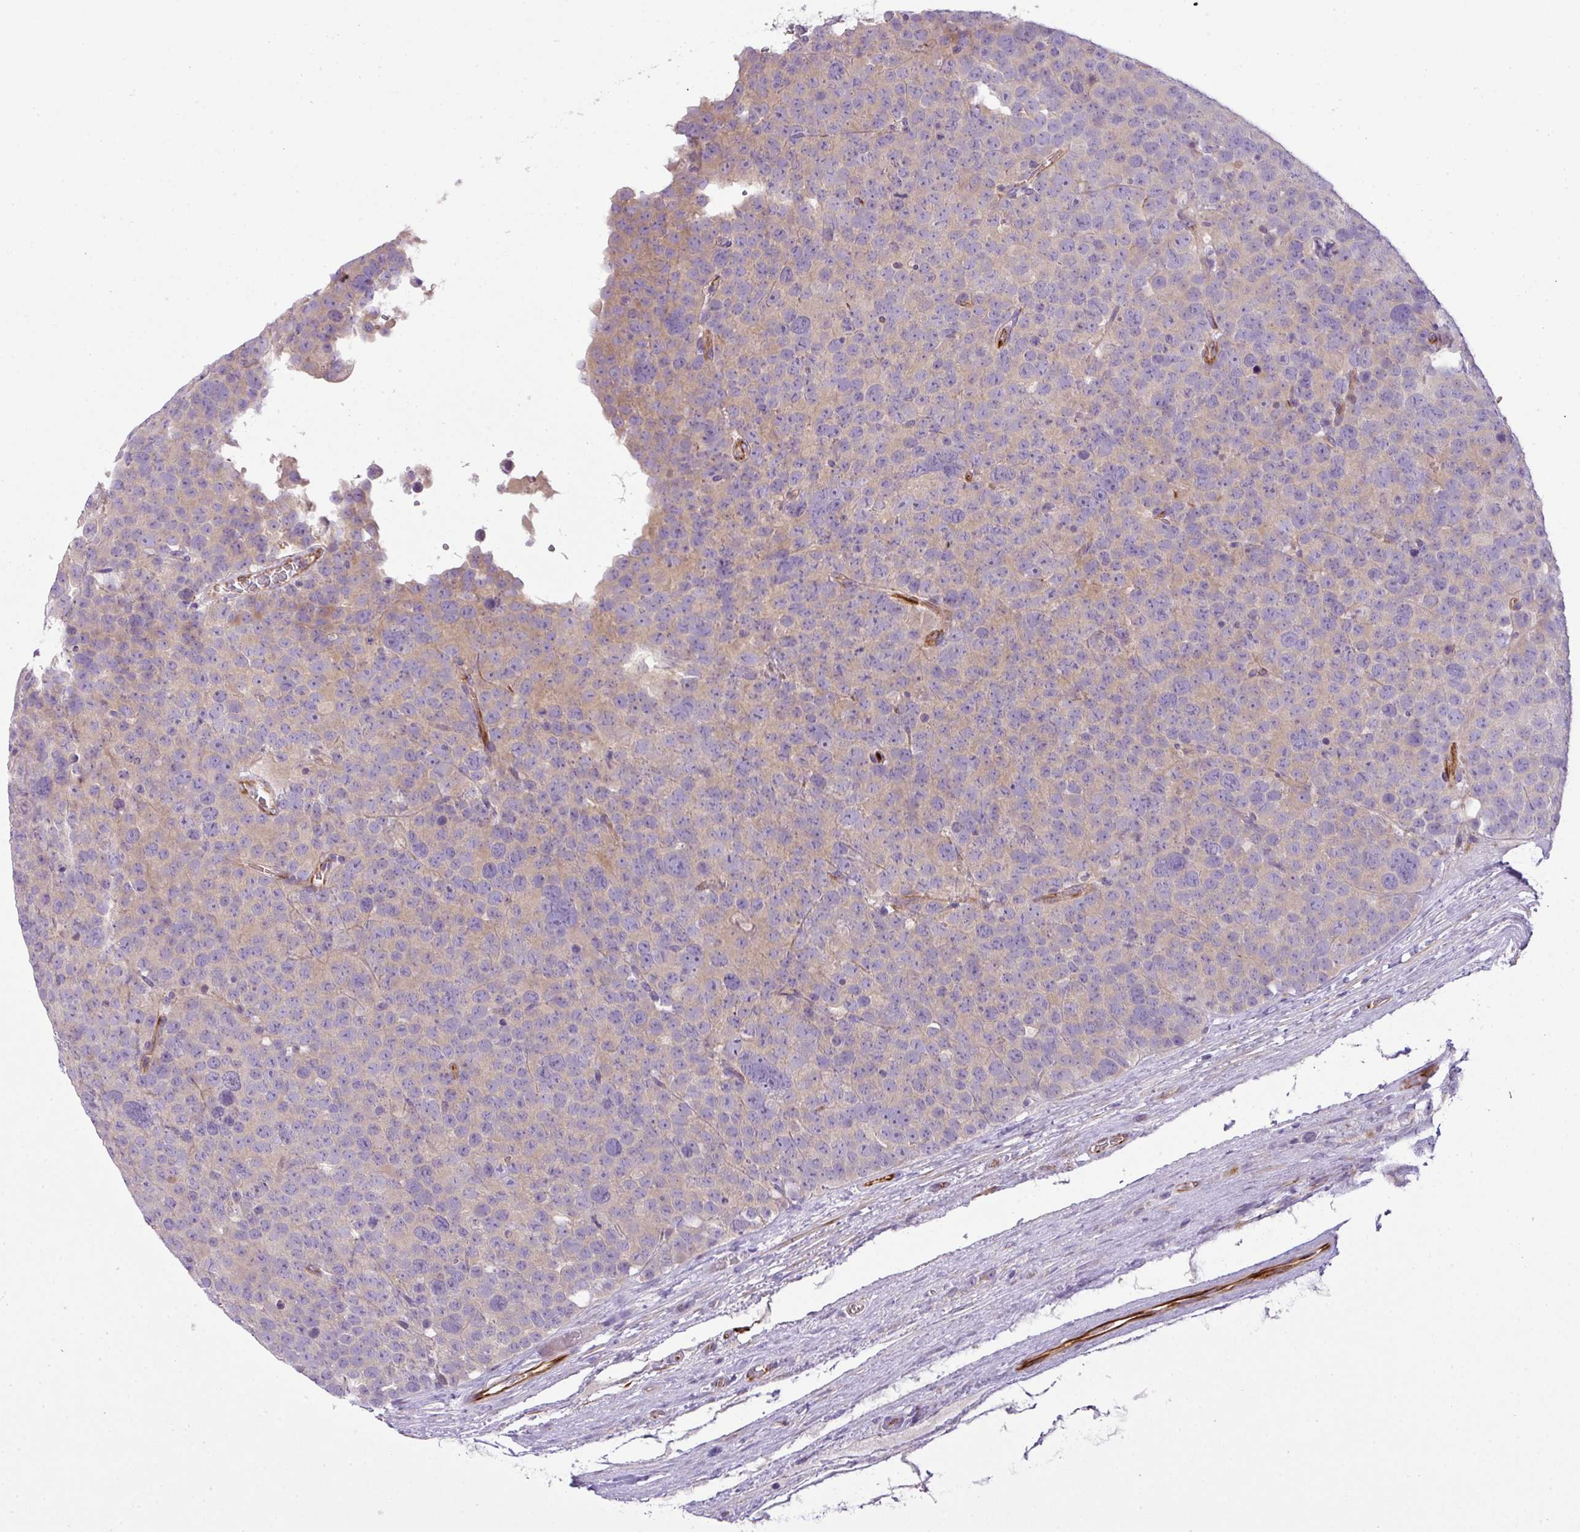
{"staining": {"intensity": "weak", "quantity": "<25%", "location": "cytoplasmic/membranous"}, "tissue": "testis cancer", "cell_type": "Tumor cells", "image_type": "cancer", "snomed": [{"axis": "morphology", "description": "Seminoma, NOS"}, {"axis": "topography", "description": "Testis"}], "caption": "Testis cancer was stained to show a protein in brown. There is no significant staining in tumor cells.", "gene": "ENSG00000273748", "patient": {"sex": "male", "age": 71}}